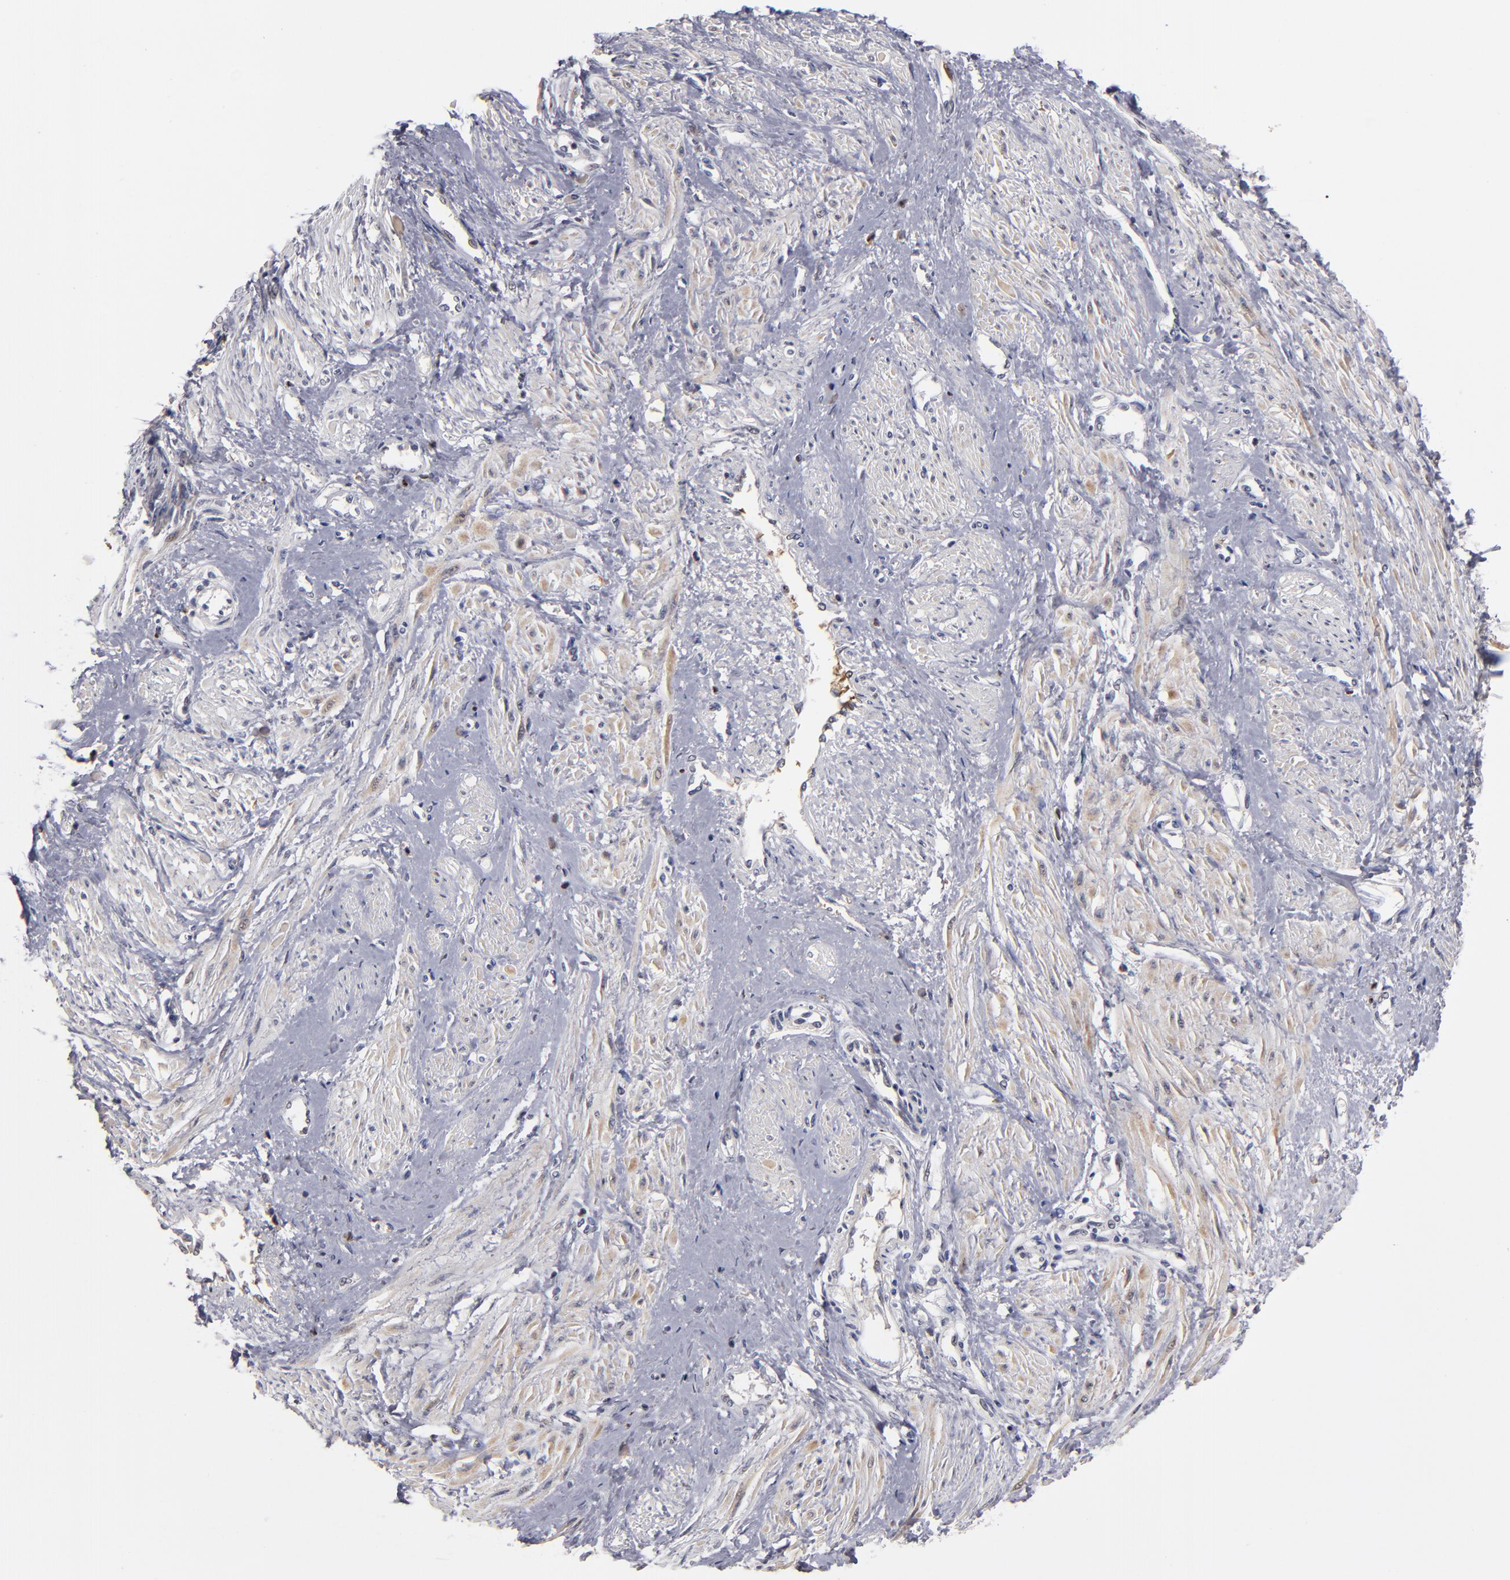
{"staining": {"intensity": "negative", "quantity": "none", "location": "none"}, "tissue": "smooth muscle", "cell_type": "Smooth muscle cells", "image_type": "normal", "snomed": [{"axis": "morphology", "description": "Normal tissue, NOS"}, {"axis": "topography", "description": "Smooth muscle"}, {"axis": "topography", "description": "Uterus"}], "caption": "DAB immunohistochemical staining of benign human smooth muscle displays no significant expression in smooth muscle cells. Brightfield microscopy of immunohistochemistry stained with DAB (brown) and hematoxylin (blue), captured at high magnification.", "gene": "EXD2", "patient": {"sex": "female", "age": 39}}